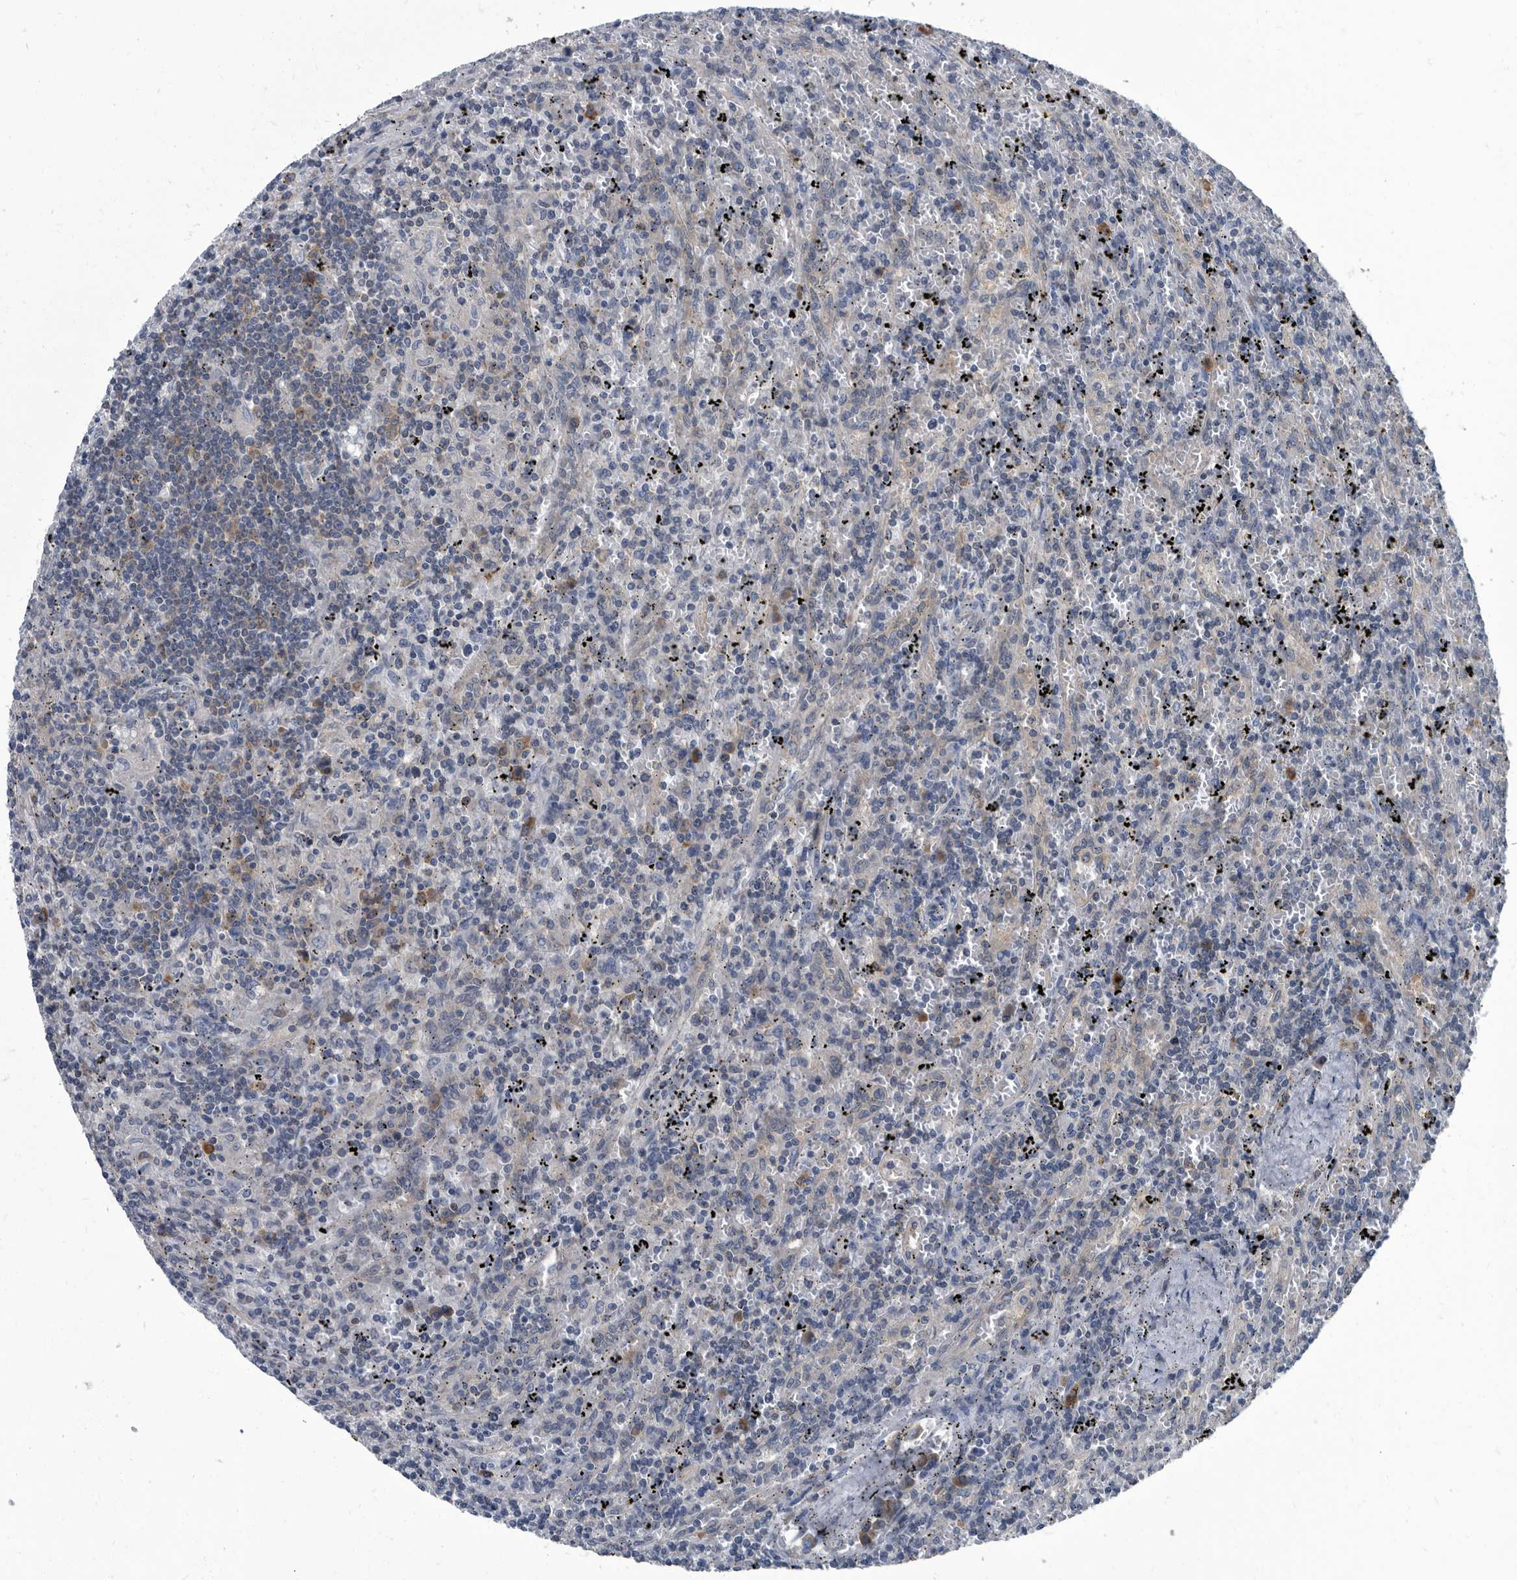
{"staining": {"intensity": "negative", "quantity": "none", "location": "none"}, "tissue": "lymphoma", "cell_type": "Tumor cells", "image_type": "cancer", "snomed": [{"axis": "morphology", "description": "Malignant lymphoma, non-Hodgkin's type, Low grade"}, {"axis": "topography", "description": "Spleen"}], "caption": "An image of human low-grade malignant lymphoma, non-Hodgkin's type is negative for staining in tumor cells. (Brightfield microscopy of DAB immunohistochemistry (IHC) at high magnification).", "gene": "CDV3", "patient": {"sex": "male", "age": 76}}